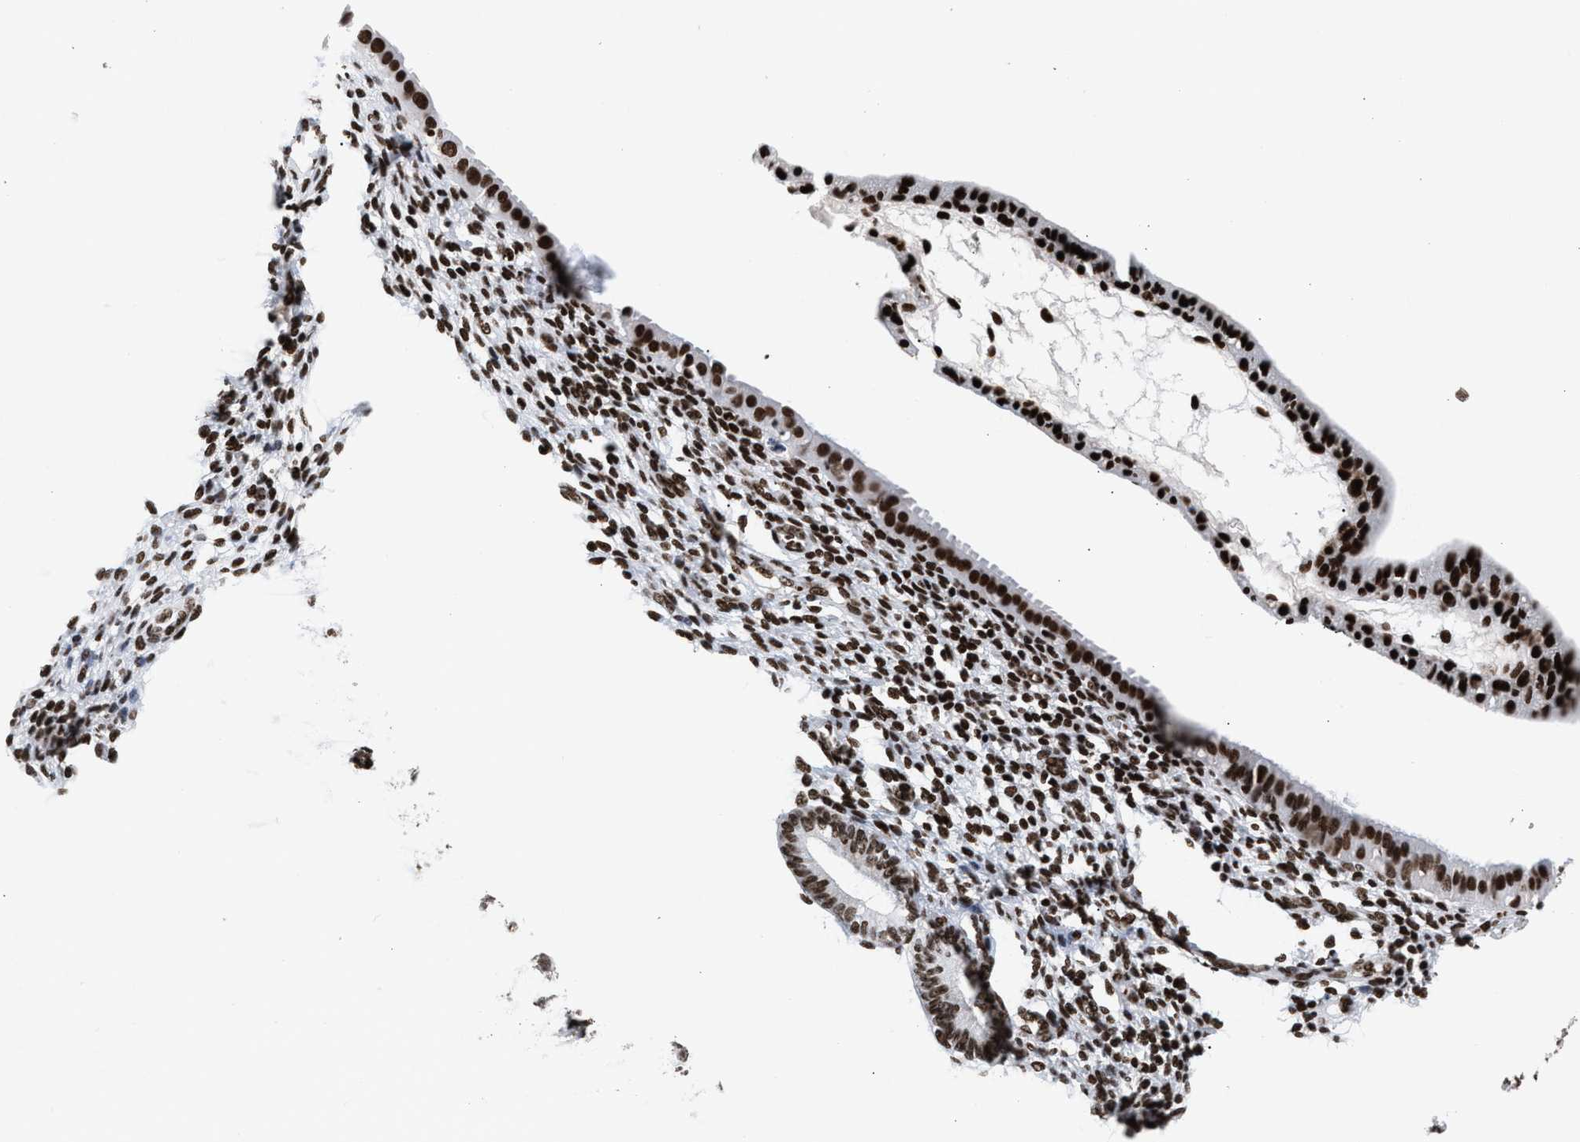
{"staining": {"intensity": "moderate", "quantity": "25%-75%", "location": "nuclear"}, "tissue": "endometrium", "cell_type": "Cells in endometrial stroma", "image_type": "normal", "snomed": [{"axis": "morphology", "description": "Normal tissue, NOS"}, {"axis": "topography", "description": "Endometrium"}], "caption": "Immunohistochemistry (IHC) of unremarkable endometrium reveals medium levels of moderate nuclear expression in approximately 25%-75% of cells in endometrial stroma. (Brightfield microscopy of DAB IHC at high magnification).", "gene": "RAD21", "patient": {"sex": "female", "age": 61}}